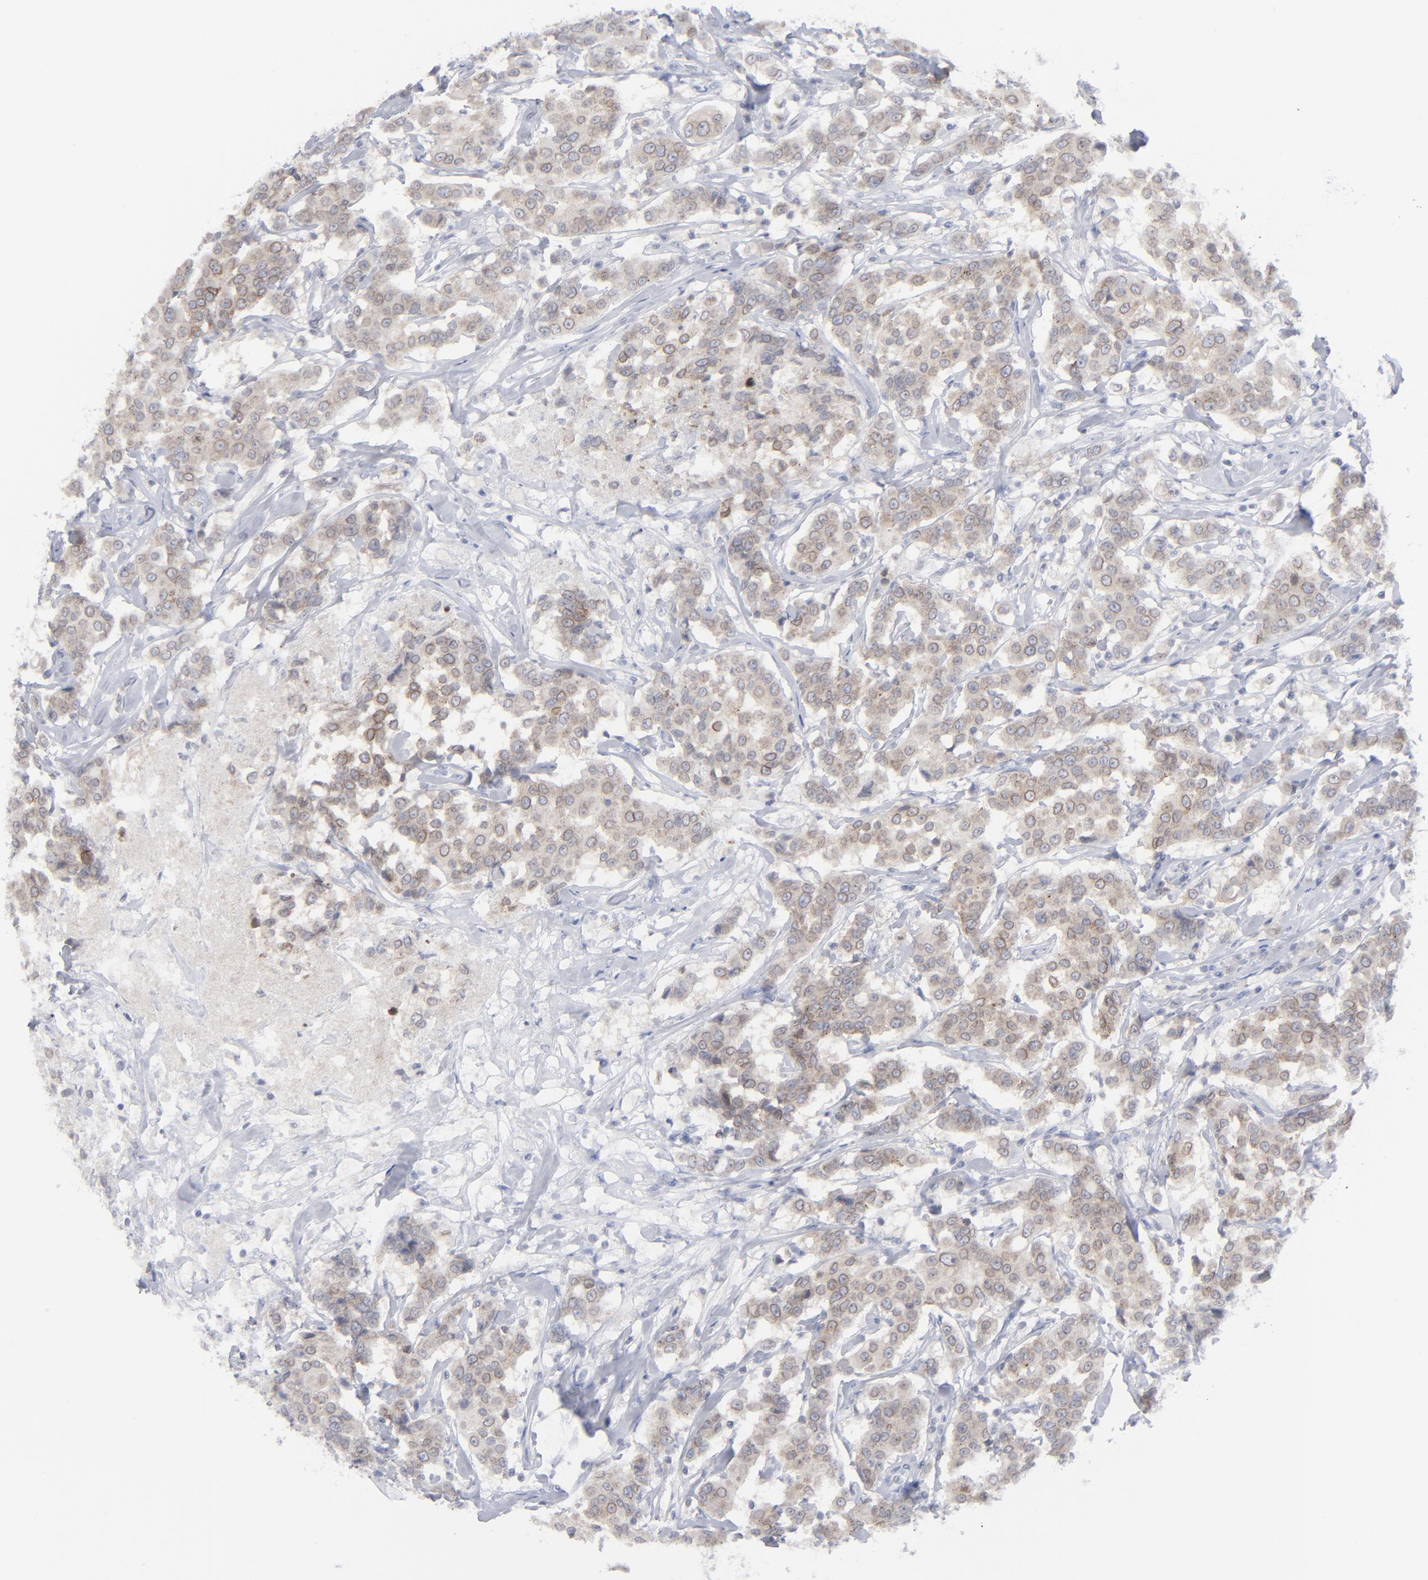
{"staining": {"intensity": "weak", "quantity": "<25%", "location": "cytoplasmic/membranous"}, "tissue": "breast cancer", "cell_type": "Tumor cells", "image_type": "cancer", "snomed": [{"axis": "morphology", "description": "Duct carcinoma"}, {"axis": "topography", "description": "Breast"}], "caption": "Immunohistochemistry (IHC) of human breast intraductal carcinoma reveals no staining in tumor cells. The staining was performed using DAB to visualize the protein expression in brown, while the nuclei were stained in blue with hematoxylin (Magnification: 20x).", "gene": "NUP88", "patient": {"sex": "female", "age": 27}}